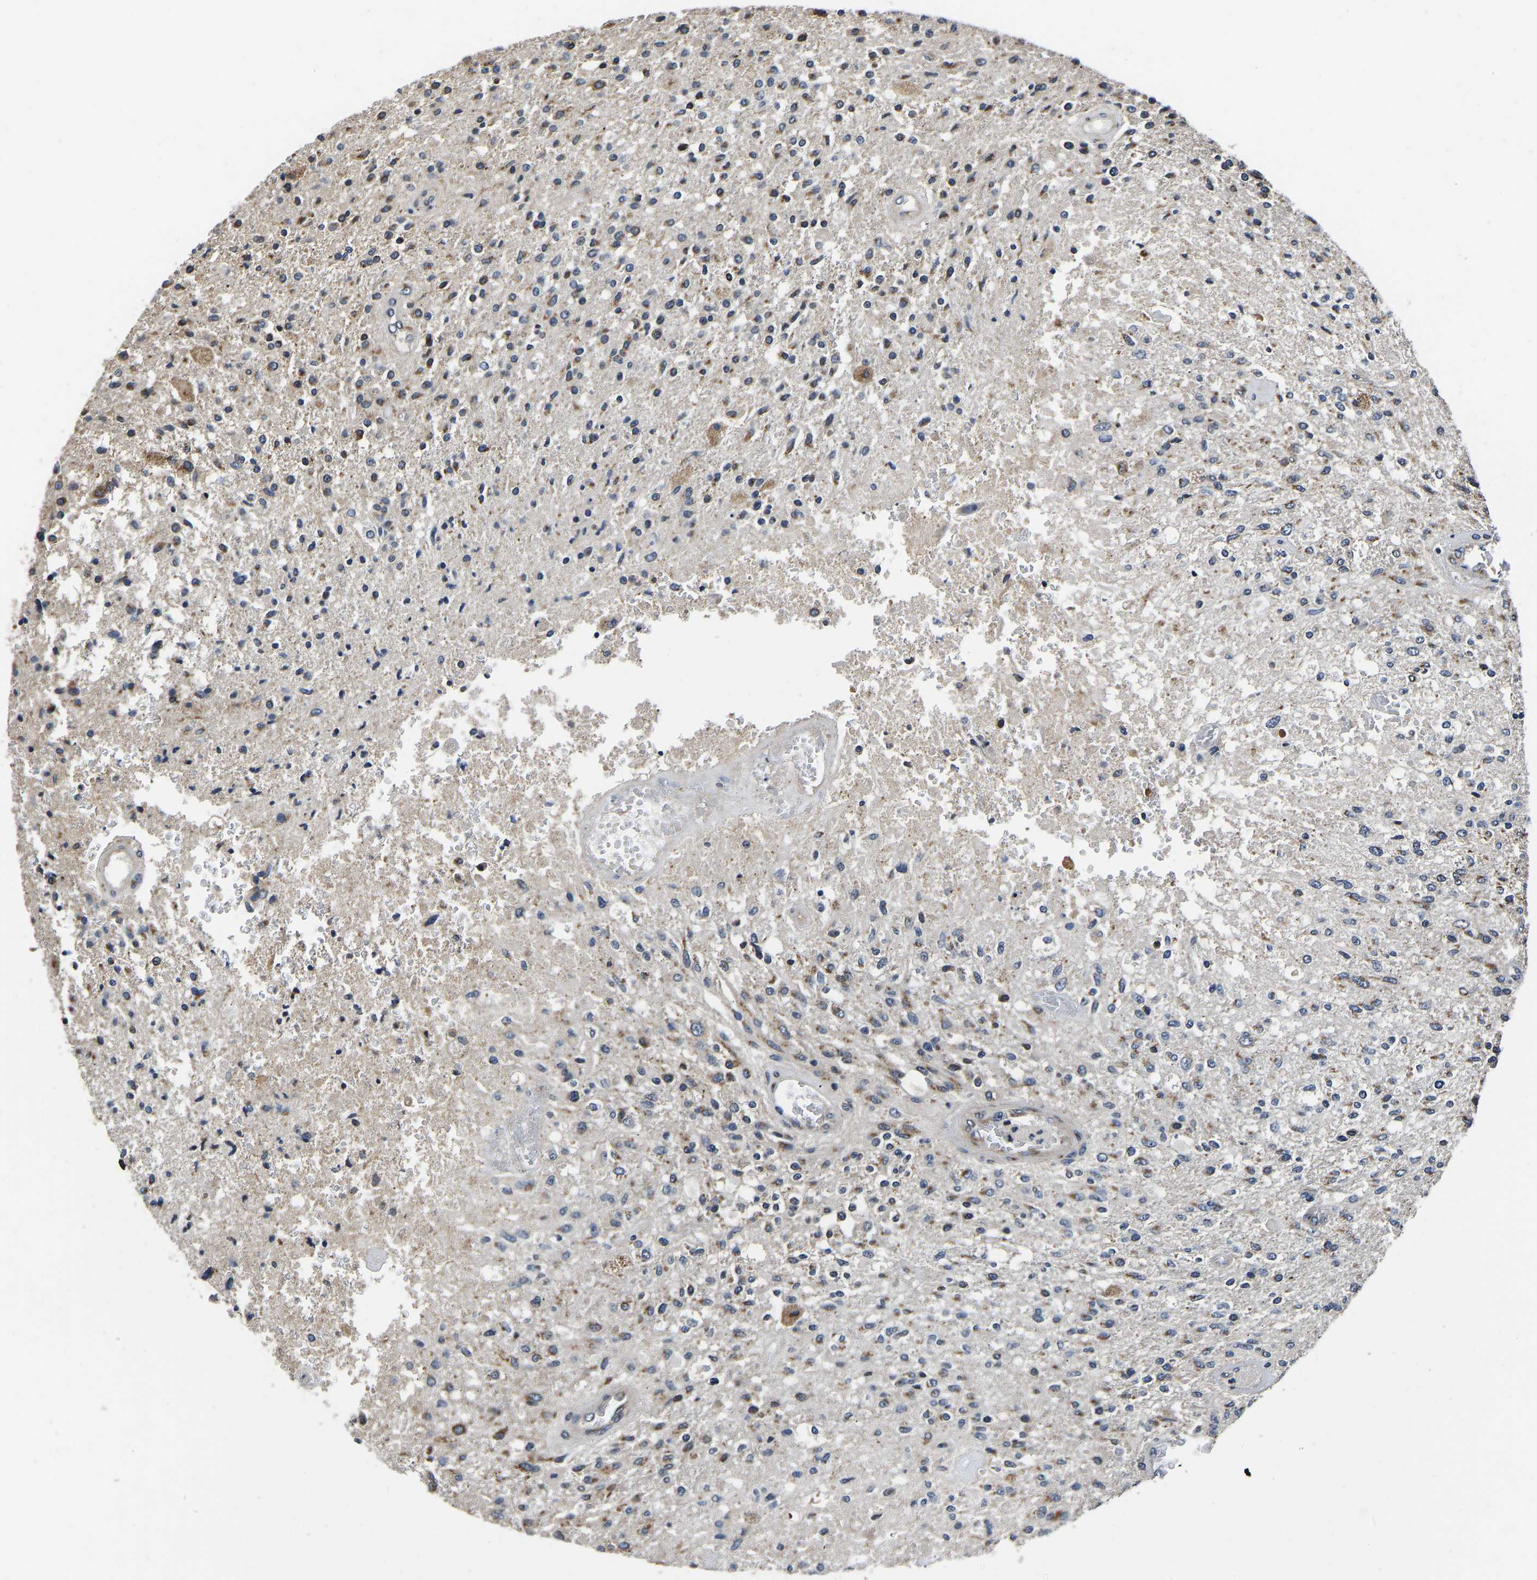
{"staining": {"intensity": "moderate", "quantity": ">75%", "location": "cytoplasmic/membranous"}, "tissue": "glioma", "cell_type": "Tumor cells", "image_type": "cancer", "snomed": [{"axis": "morphology", "description": "Normal tissue, NOS"}, {"axis": "morphology", "description": "Glioma, malignant, High grade"}, {"axis": "topography", "description": "Cerebral cortex"}], "caption": "This histopathology image reveals immunohistochemistry staining of glioma, with medium moderate cytoplasmic/membranous staining in about >75% of tumor cells.", "gene": "RABAC1", "patient": {"sex": "male", "age": 77}}